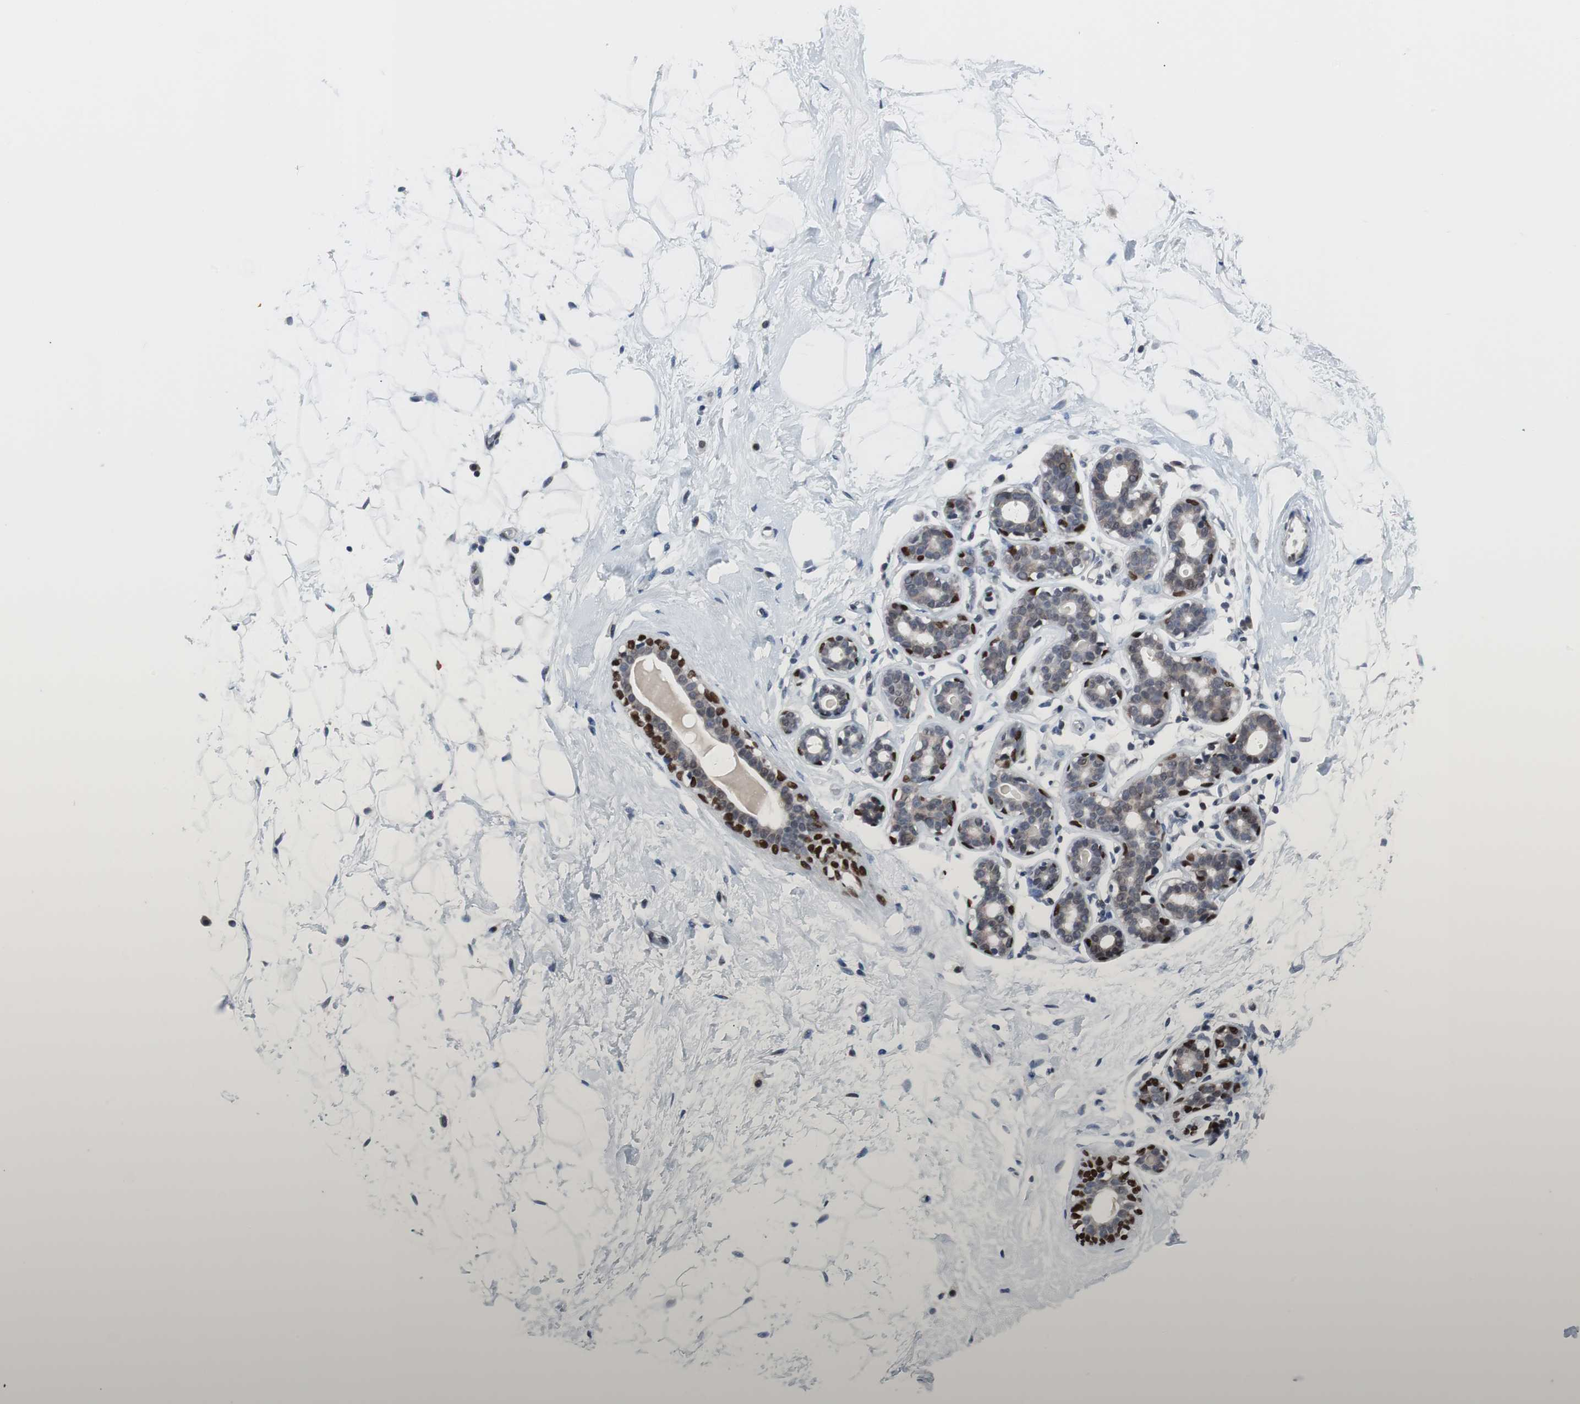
{"staining": {"intensity": "negative", "quantity": "none", "location": "none"}, "tissue": "breast", "cell_type": "Adipocytes", "image_type": "normal", "snomed": [{"axis": "morphology", "description": "Normal tissue, NOS"}, {"axis": "topography", "description": "Breast"}], "caption": "IHC photomicrograph of benign breast stained for a protein (brown), which shows no positivity in adipocytes.", "gene": "TP63", "patient": {"sex": "female", "age": 23}}